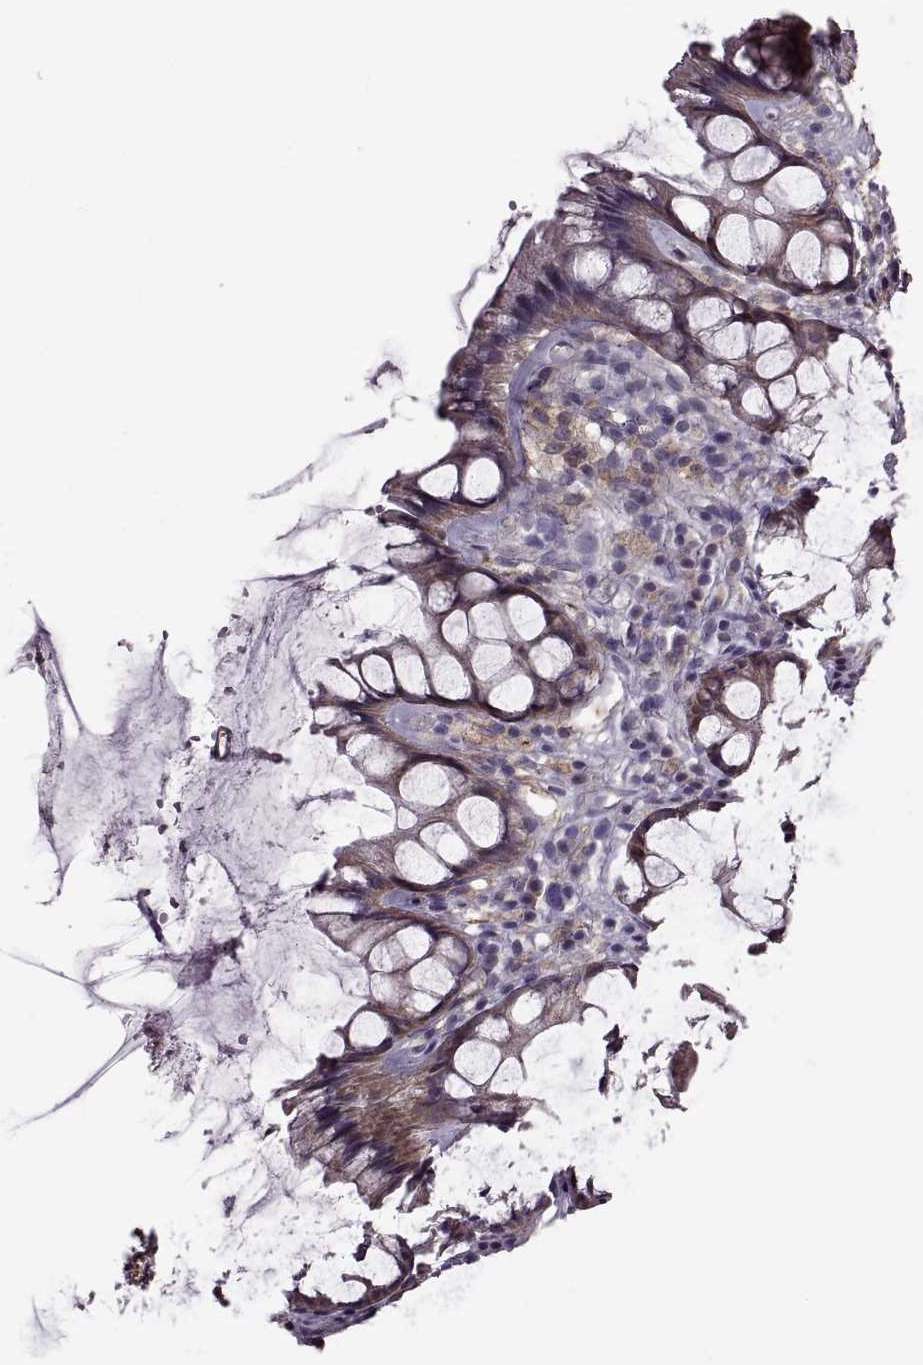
{"staining": {"intensity": "moderate", "quantity": ">75%", "location": "cytoplasmic/membranous"}, "tissue": "rectum", "cell_type": "Glandular cells", "image_type": "normal", "snomed": [{"axis": "morphology", "description": "Normal tissue, NOS"}, {"axis": "topography", "description": "Rectum"}], "caption": "The micrograph shows staining of unremarkable rectum, revealing moderate cytoplasmic/membranous protein expression (brown color) within glandular cells.", "gene": "MTSS1", "patient": {"sex": "female", "age": 62}}